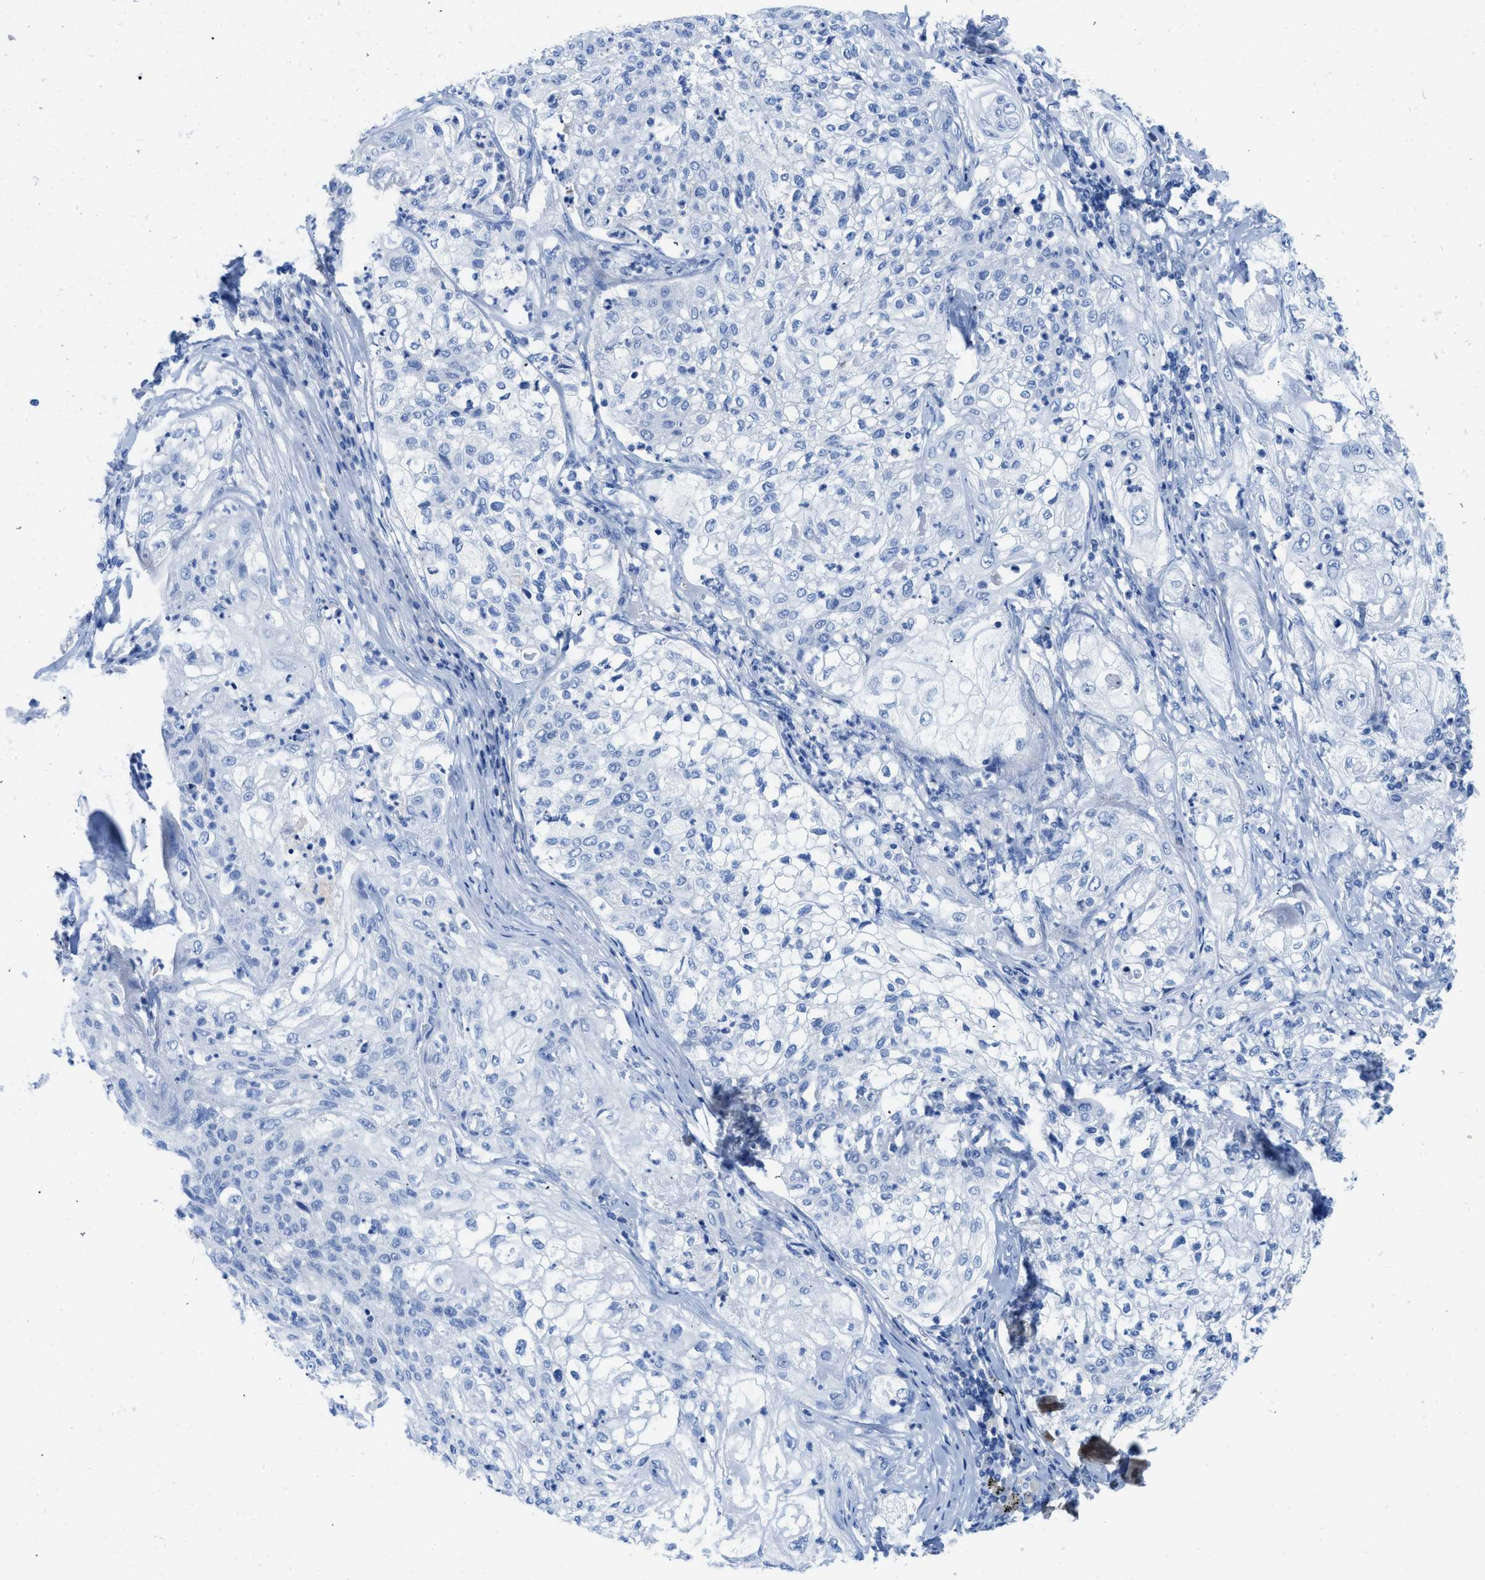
{"staining": {"intensity": "negative", "quantity": "none", "location": "none"}, "tissue": "lung cancer", "cell_type": "Tumor cells", "image_type": "cancer", "snomed": [{"axis": "morphology", "description": "Inflammation, NOS"}, {"axis": "morphology", "description": "Squamous cell carcinoma, NOS"}, {"axis": "topography", "description": "Lymph node"}, {"axis": "topography", "description": "Soft tissue"}, {"axis": "topography", "description": "Lung"}], "caption": "DAB (3,3'-diaminobenzidine) immunohistochemical staining of human squamous cell carcinoma (lung) reveals no significant expression in tumor cells. Brightfield microscopy of IHC stained with DAB (3,3'-diaminobenzidine) (brown) and hematoxylin (blue), captured at high magnification.", "gene": "COL3A1", "patient": {"sex": "male", "age": 66}}